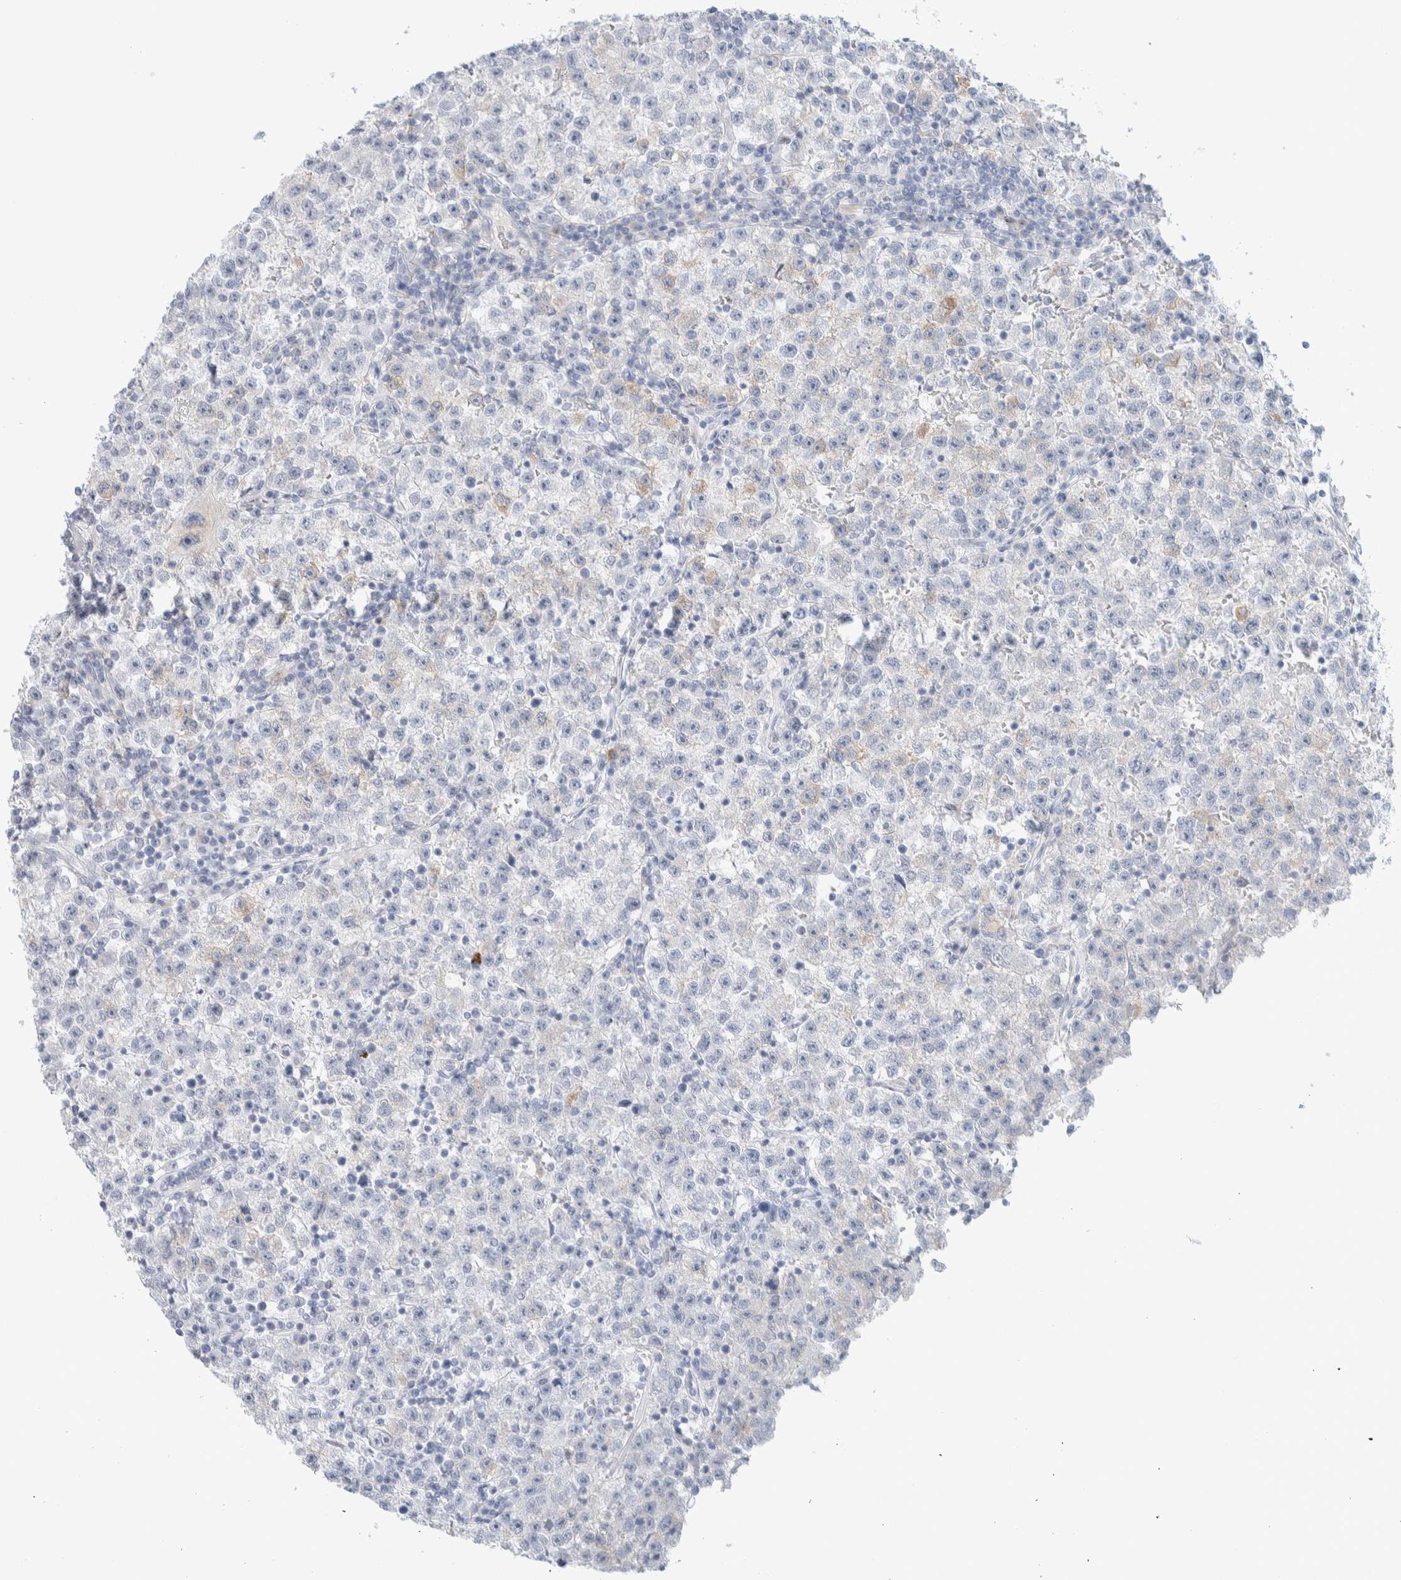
{"staining": {"intensity": "weak", "quantity": "<25%", "location": "cytoplasmic/membranous"}, "tissue": "testis cancer", "cell_type": "Tumor cells", "image_type": "cancer", "snomed": [{"axis": "morphology", "description": "Seminoma, NOS"}, {"axis": "topography", "description": "Testis"}], "caption": "There is no significant positivity in tumor cells of testis cancer.", "gene": "ATCAY", "patient": {"sex": "male", "age": 22}}